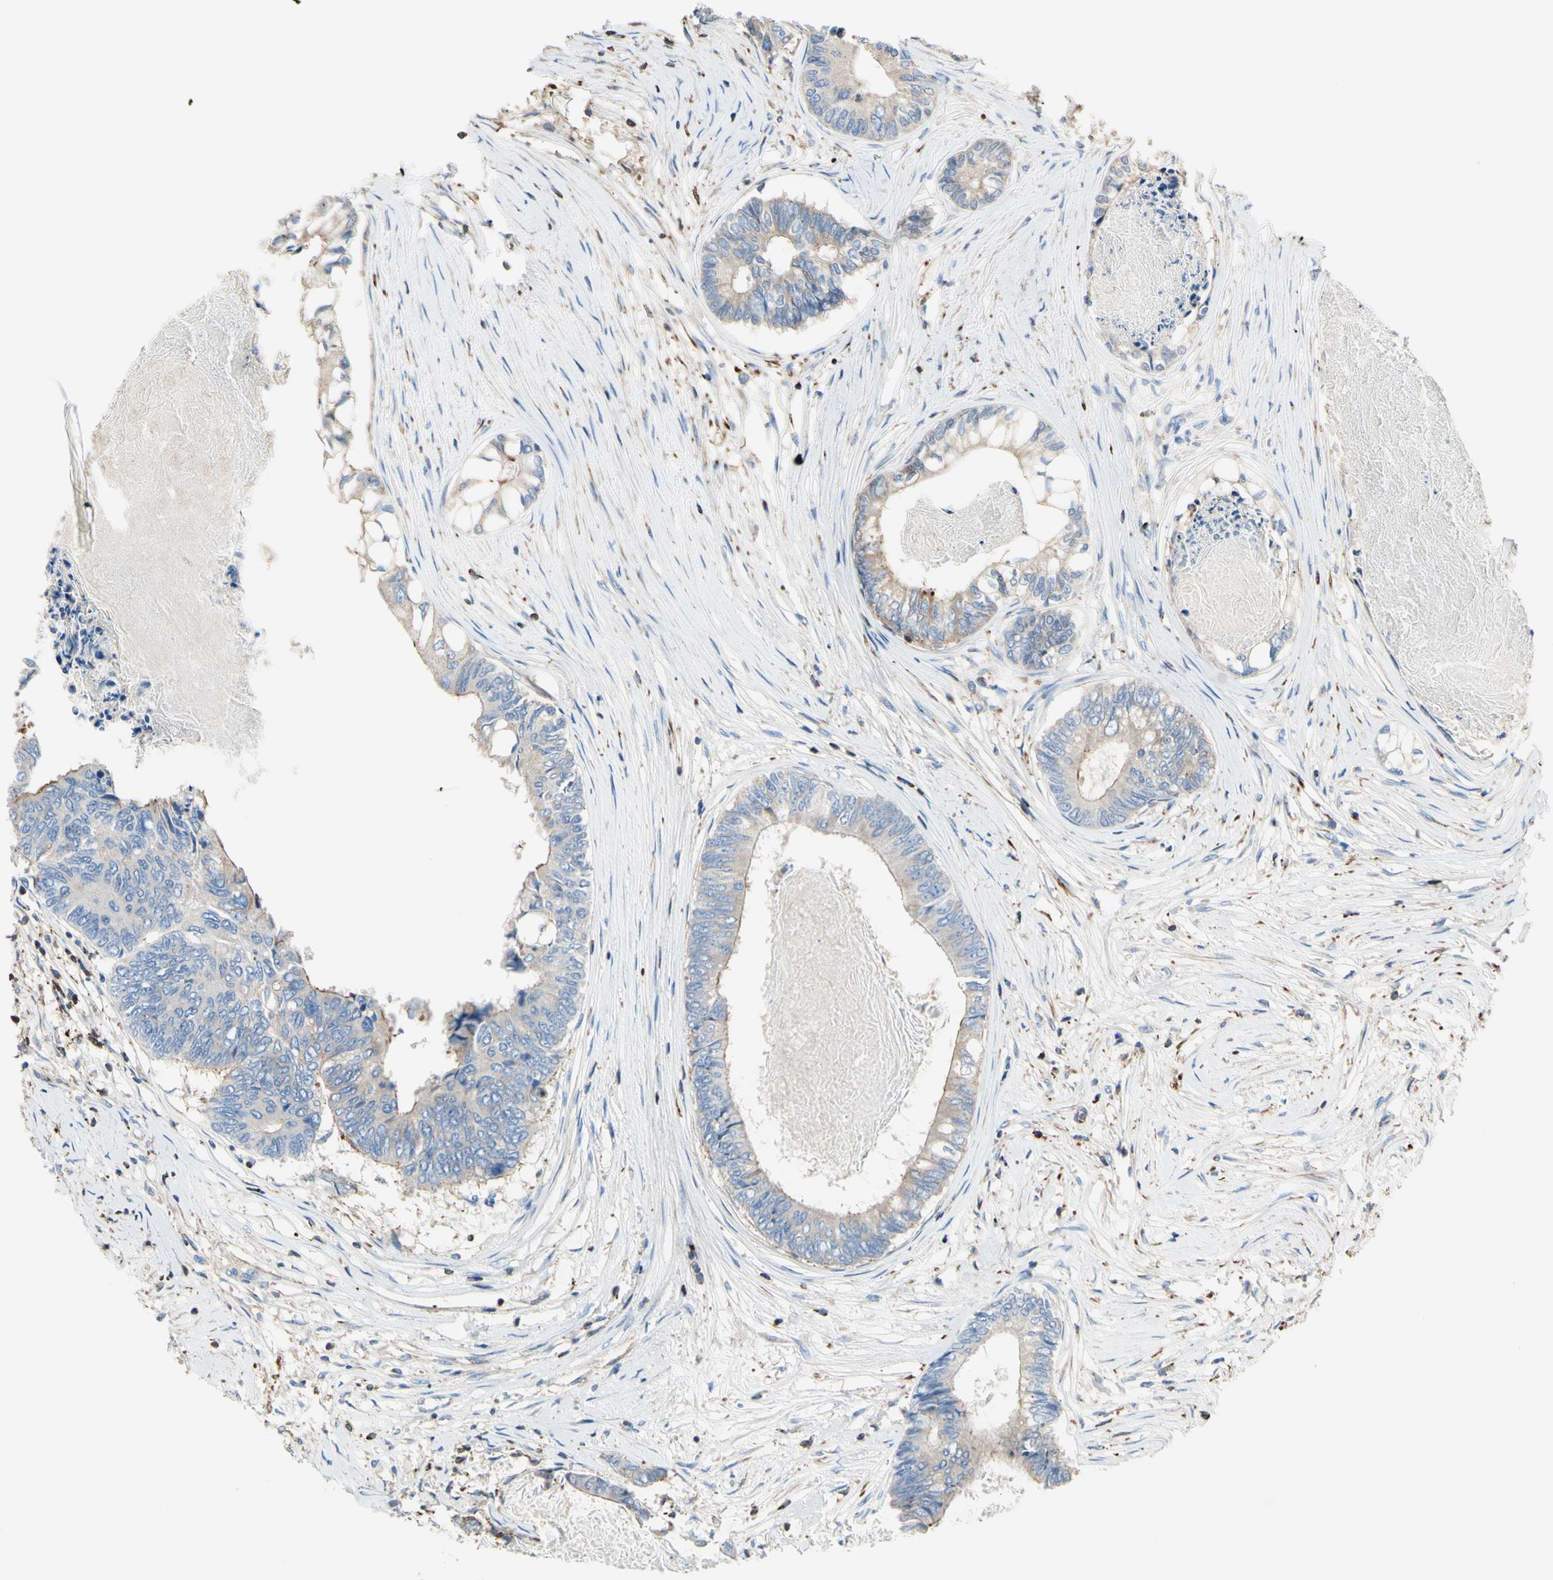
{"staining": {"intensity": "strong", "quantity": "<25%", "location": "cytoplasmic/membranous"}, "tissue": "colorectal cancer", "cell_type": "Tumor cells", "image_type": "cancer", "snomed": [{"axis": "morphology", "description": "Adenocarcinoma, NOS"}, {"axis": "topography", "description": "Rectum"}], "caption": "Immunohistochemical staining of adenocarcinoma (colorectal) demonstrates medium levels of strong cytoplasmic/membranous positivity in approximately <25% of tumor cells.", "gene": "SEMA4C", "patient": {"sex": "male", "age": 63}}